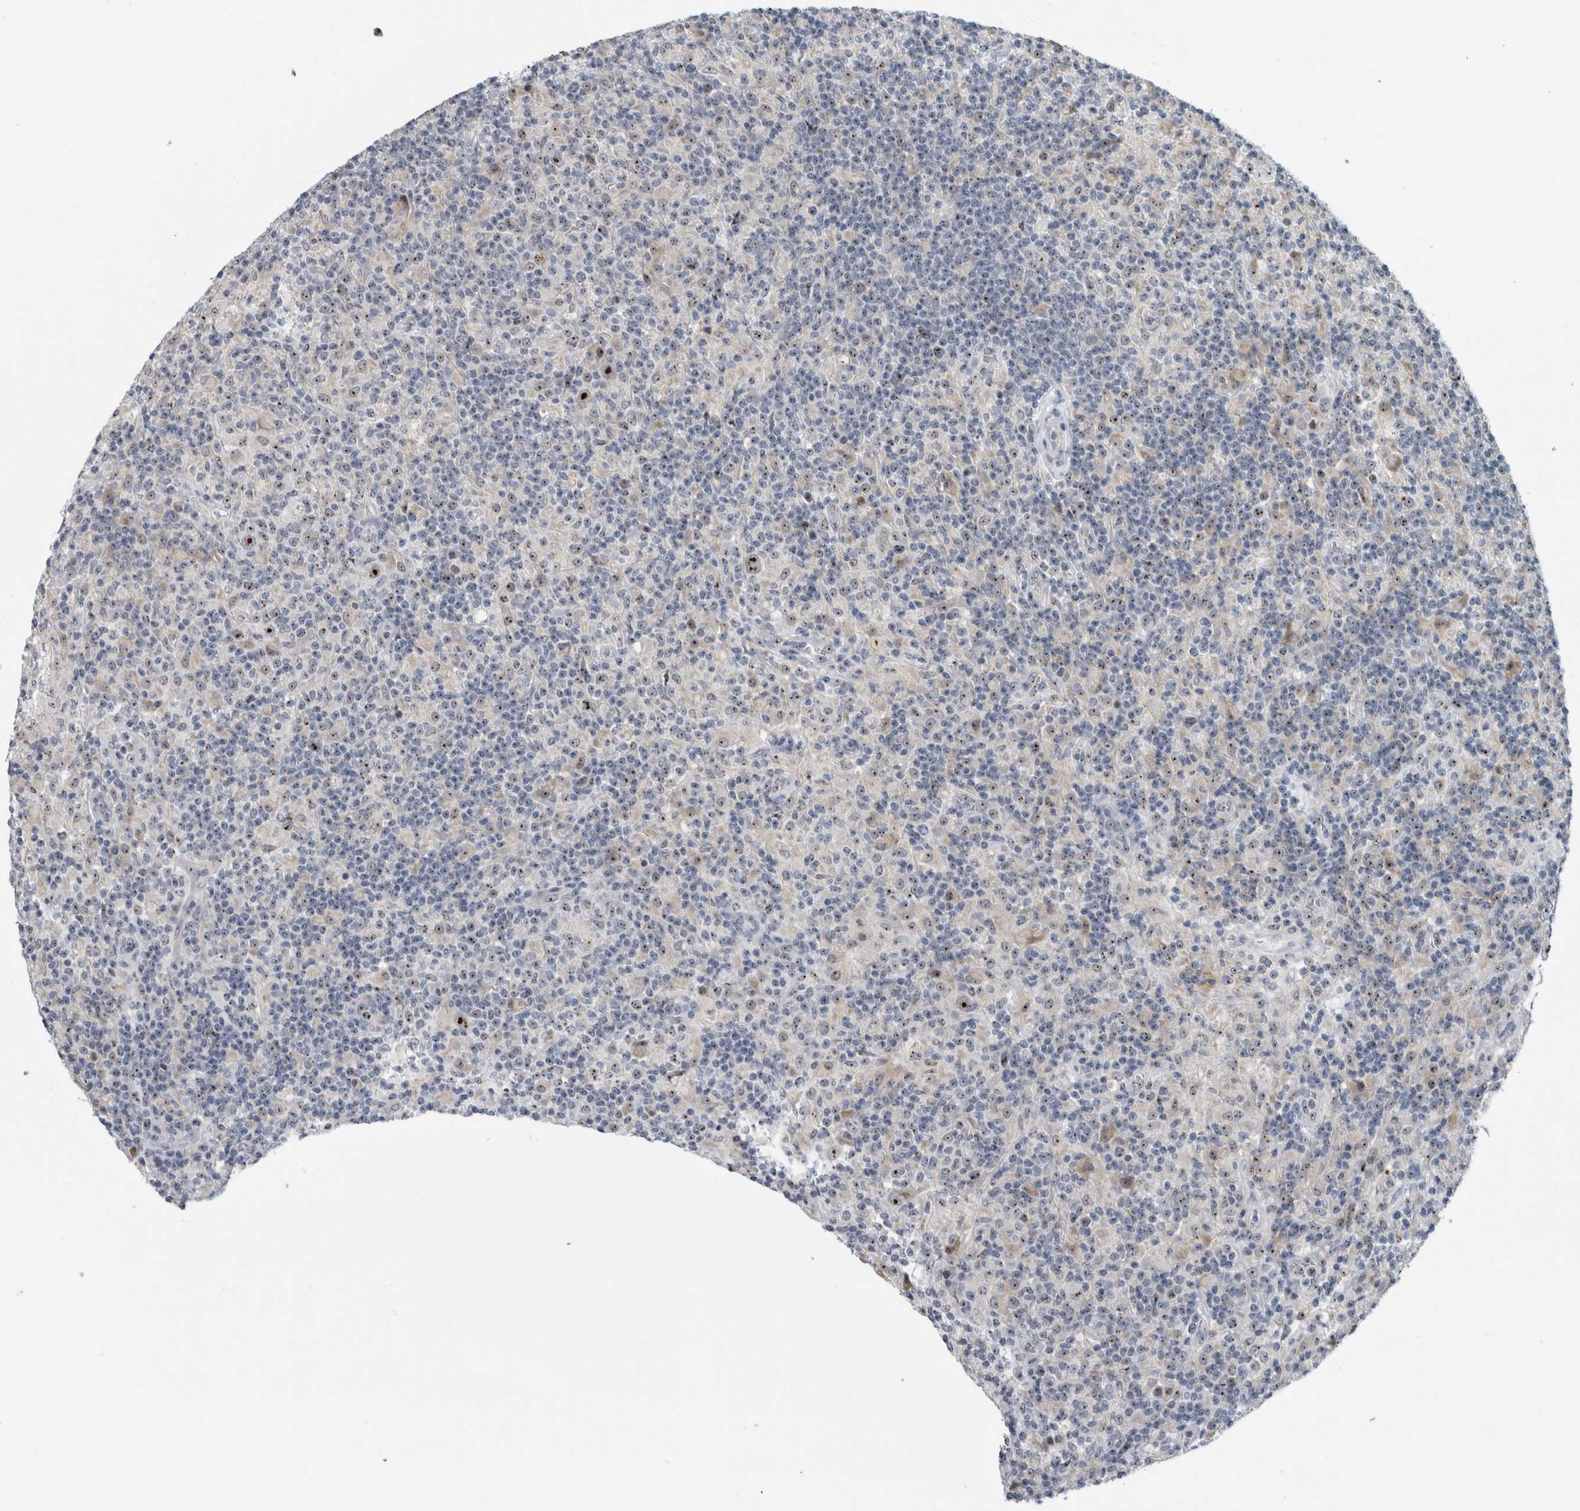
{"staining": {"intensity": "moderate", "quantity": ">75%", "location": "nuclear"}, "tissue": "lymphoma", "cell_type": "Tumor cells", "image_type": "cancer", "snomed": [{"axis": "morphology", "description": "Hodgkin's disease, NOS"}, {"axis": "topography", "description": "Lymph node"}], "caption": "Protein expression analysis of Hodgkin's disease exhibits moderate nuclear positivity in approximately >75% of tumor cells.", "gene": "UTP6", "patient": {"sex": "male", "age": 70}}